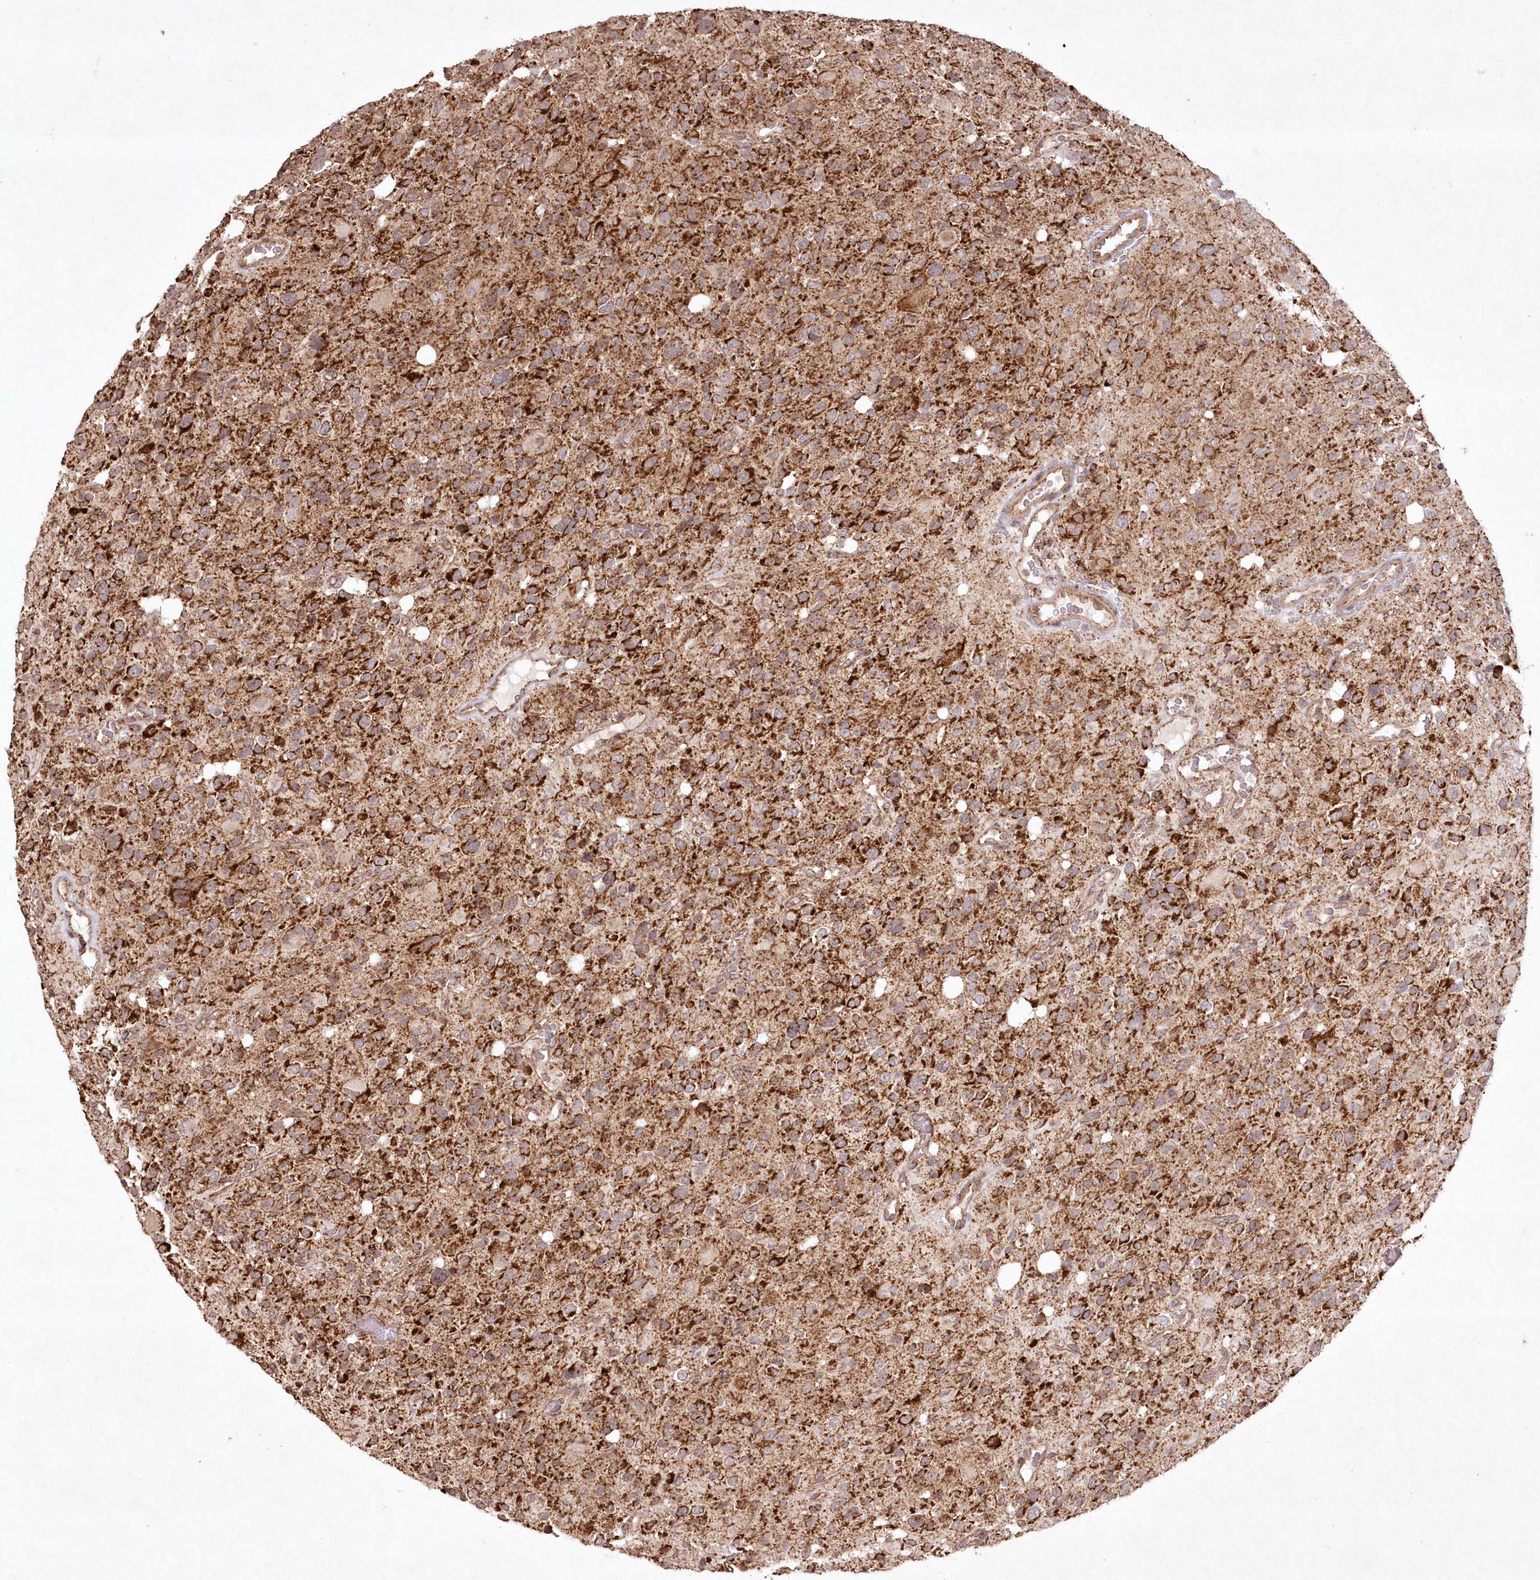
{"staining": {"intensity": "strong", "quantity": ">75%", "location": "cytoplasmic/membranous"}, "tissue": "glioma", "cell_type": "Tumor cells", "image_type": "cancer", "snomed": [{"axis": "morphology", "description": "Glioma, malignant, High grade"}, {"axis": "topography", "description": "Brain"}], "caption": "Human malignant glioma (high-grade) stained with a protein marker exhibits strong staining in tumor cells.", "gene": "LRPPRC", "patient": {"sex": "male", "age": 48}}